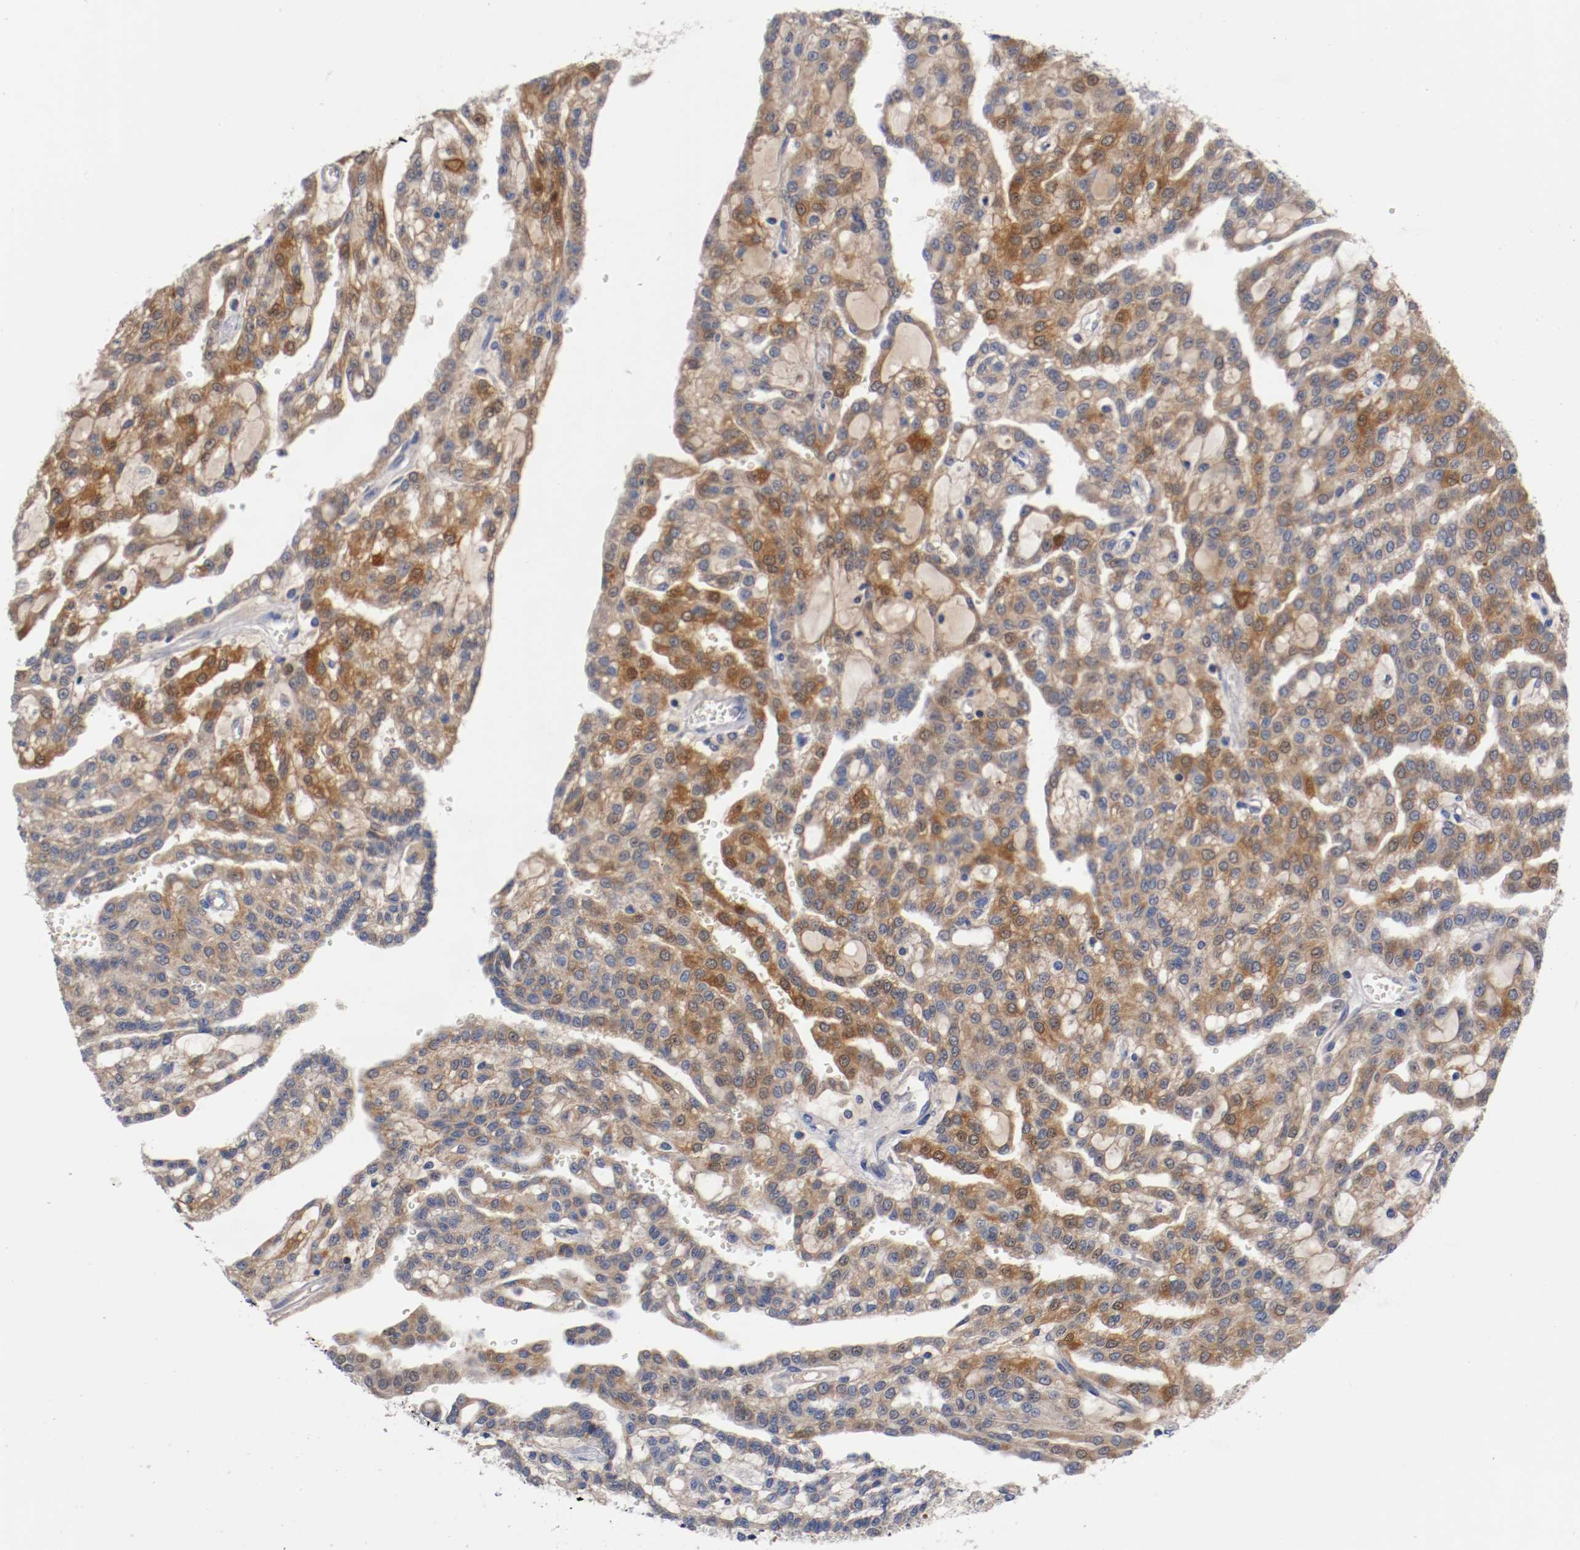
{"staining": {"intensity": "strong", "quantity": ">75%", "location": "cytoplasmic/membranous"}, "tissue": "renal cancer", "cell_type": "Tumor cells", "image_type": "cancer", "snomed": [{"axis": "morphology", "description": "Adenocarcinoma, NOS"}, {"axis": "topography", "description": "Kidney"}], "caption": "High-magnification brightfield microscopy of renal cancer stained with DAB (3,3'-diaminobenzidine) (brown) and counterstained with hematoxylin (blue). tumor cells exhibit strong cytoplasmic/membranous positivity is identified in about>75% of cells.", "gene": "PCSK6", "patient": {"sex": "male", "age": 63}}